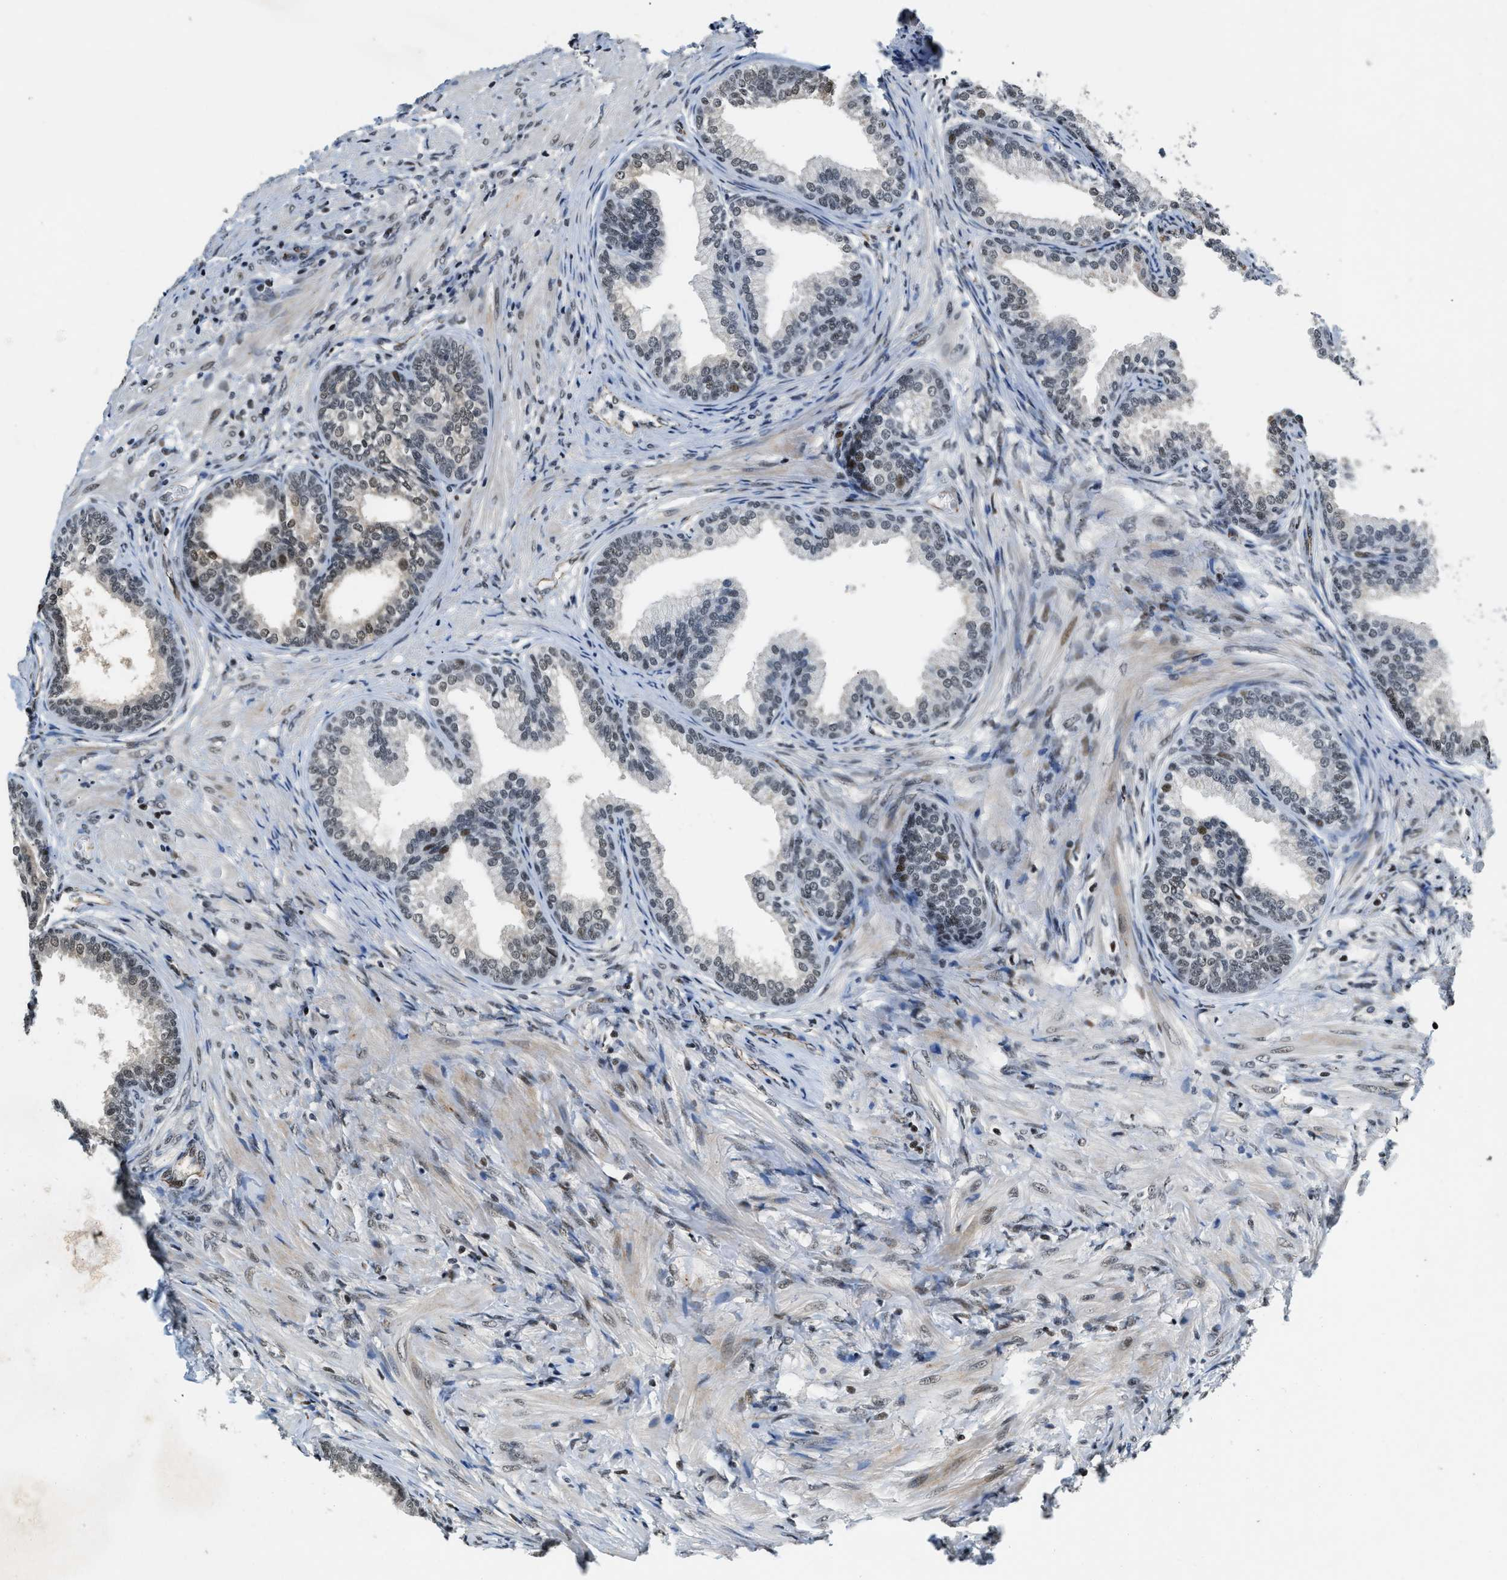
{"staining": {"intensity": "moderate", "quantity": "<25%", "location": "cytoplasmic/membranous,nuclear"}, "tissue": "prostate", "cell_type": "Glandular cells", "image_type": "normal", "snomed": [{"axis": "morphology", "description": "Normal tissue, NOS"}, {"axis": "topography", "description": "Prostate"}], "caption": "Human prostate stained with a brown dye demonstrates moderate cytoplasmic/membranous,nuclear positive positivity in about <25% of glandular cells.", "gene": "CCNE1", "patient": {"sex": "male", "age": 76}}